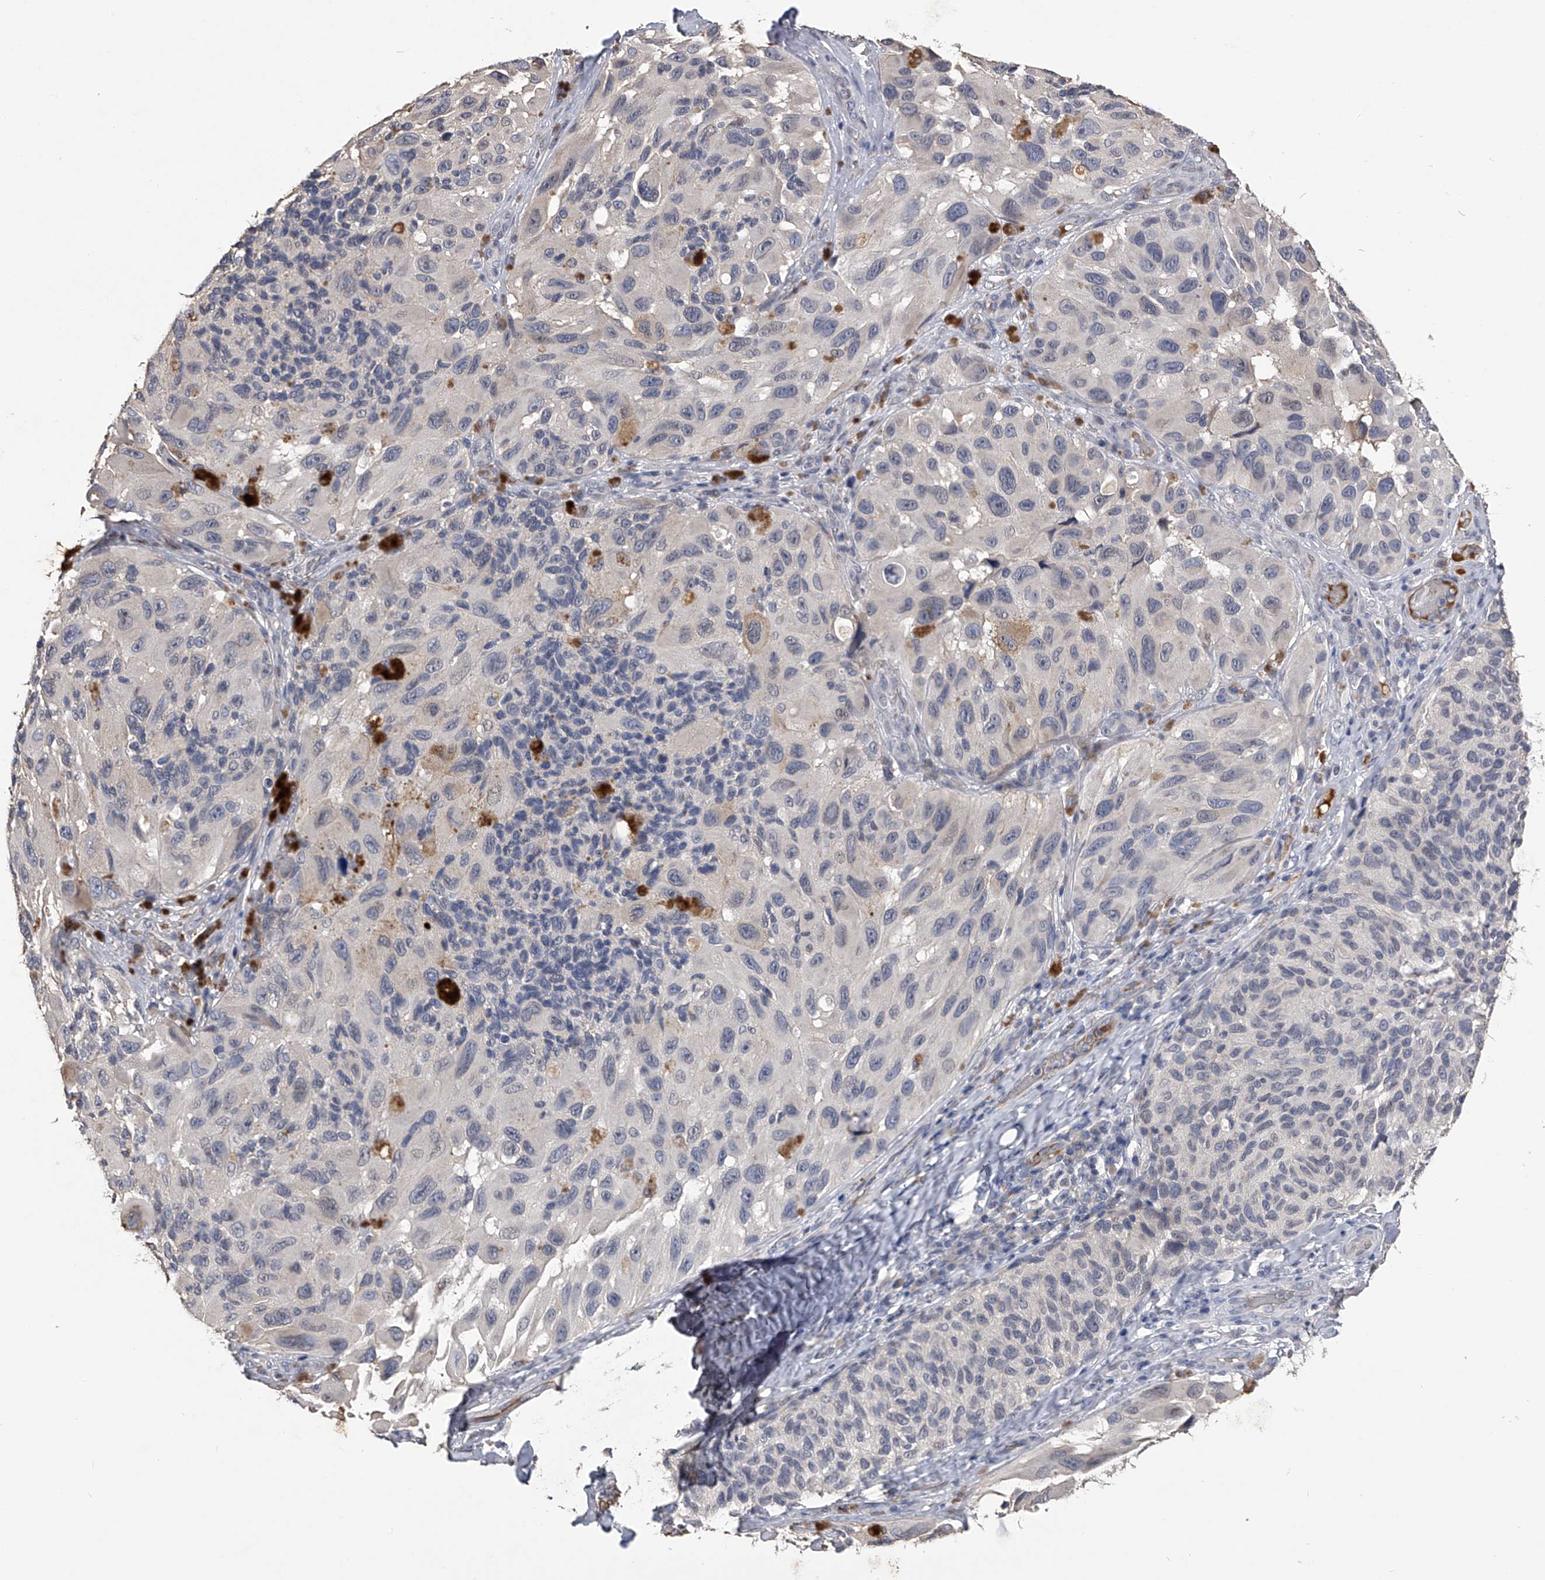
{"staining": {"intensity": "negative", "quantity": "none", "location": "none"}, "tissue": "melanoma", "cell_type": "Tumor cells", "image_type": "cancer", "snomed": [{"axis": "morphology", "description": "Malignant melanoma, NOS"}, {"axis": "topography", "description": "Skin"}], "caption": "Melanoma stained for a protein using IHC displays no staining tumor cells.", "gene": "MDN1", "patient": {"sex": "female", "age": 73}}